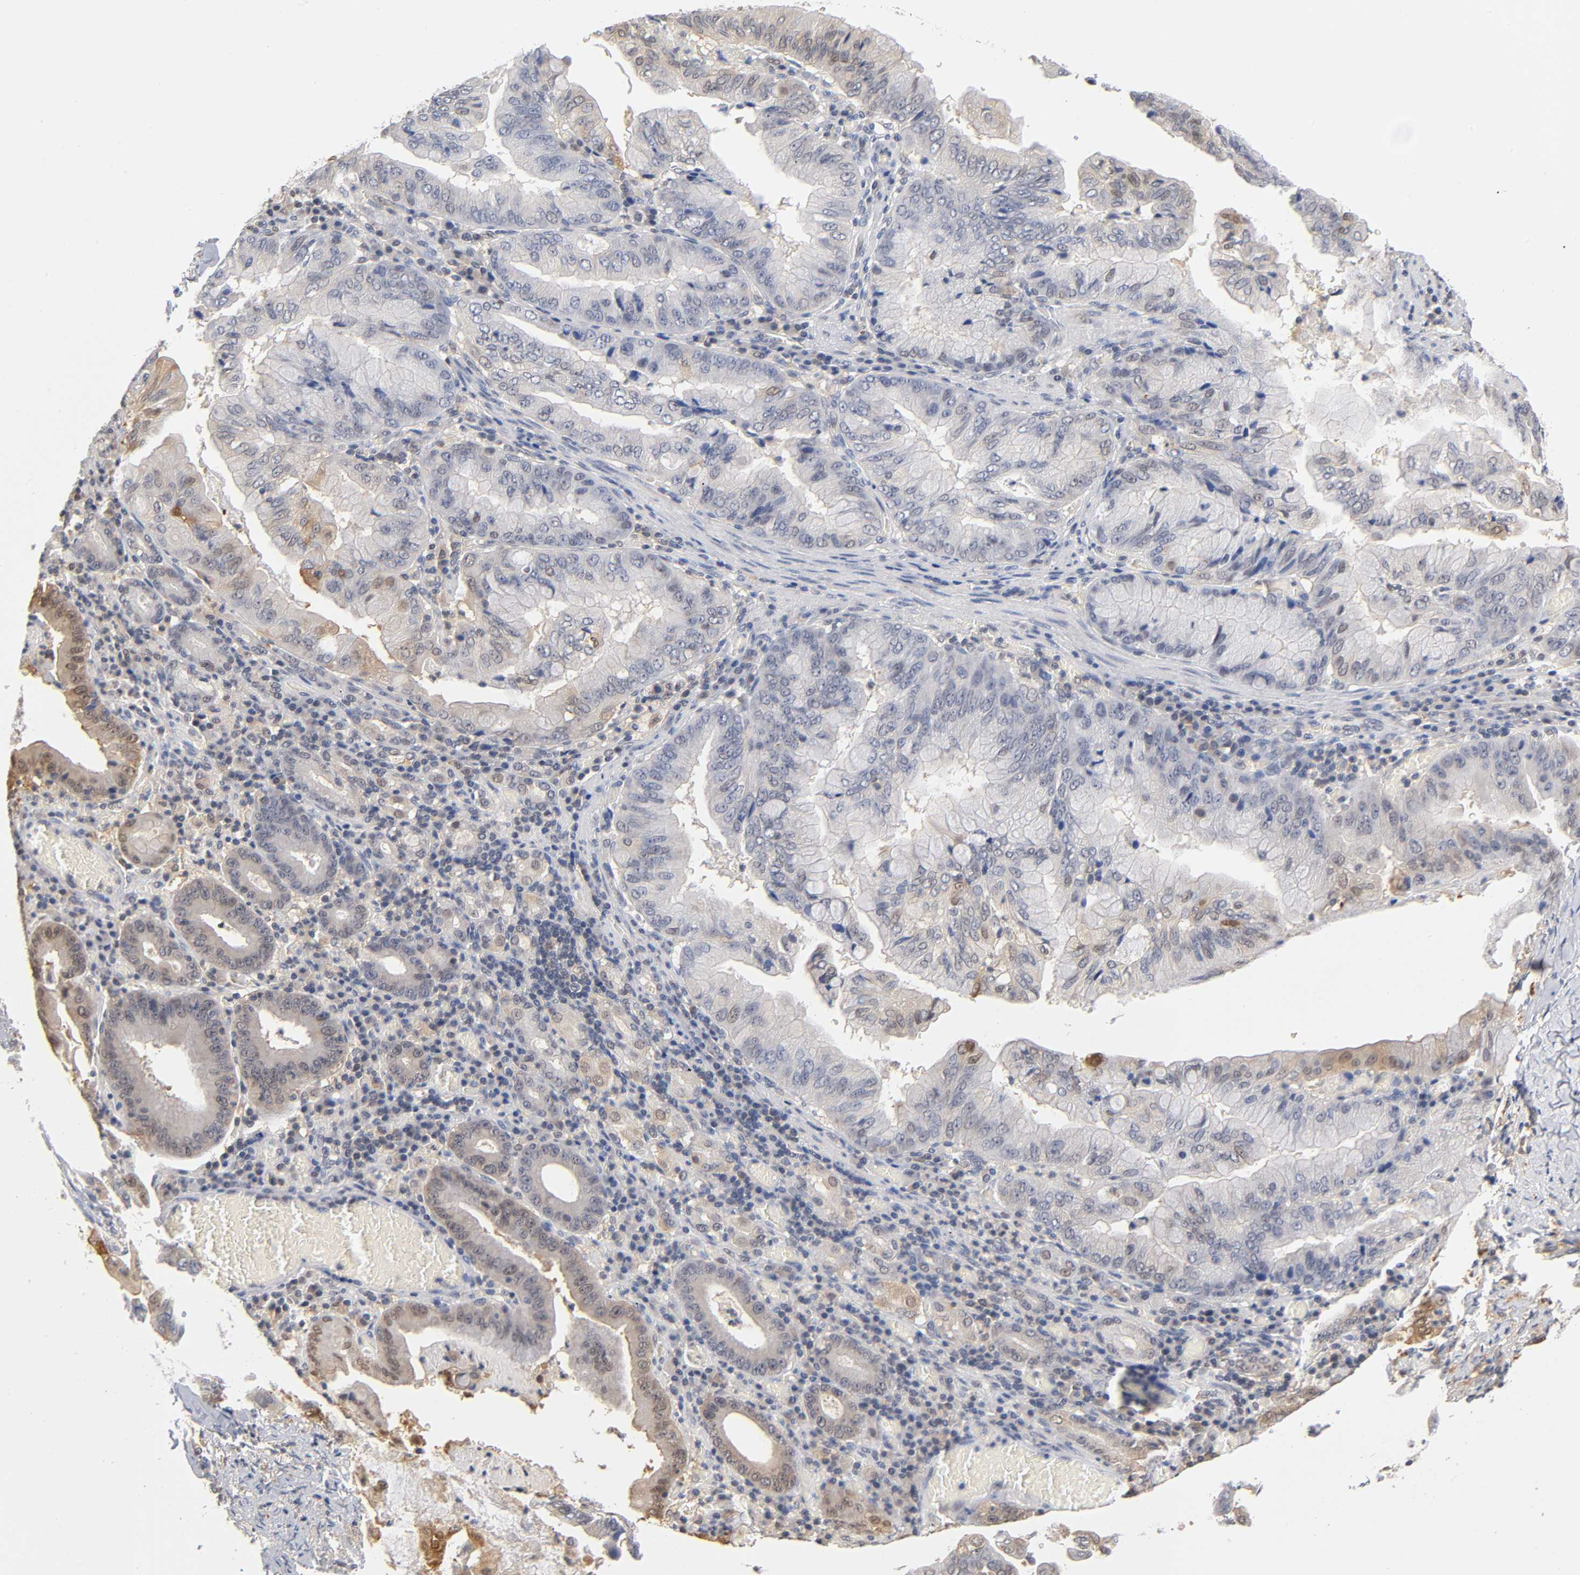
{"staining": {"intensity": "moderate", "quantity": "25%-75%", "location": "cytoplasmic/membranous"}, "tissue": "stomach cancer", "cell_type": "Tumor cells", "image_type": "cancer", "snomed": [{"axis": "morphology", "description": "Adenocarcinoma, NOS"}, {"axis": "topography", "description": "Stomach, upper"}], "caption": "This is an image of immunohistochemistry (IHC) staining of adenocarcinoma (stomach), which shows moderate expression in the cytoplasmic/membranous of tumor cells.", "gene": "DFFB", "patient": {"sex": "male", "age": 80}}